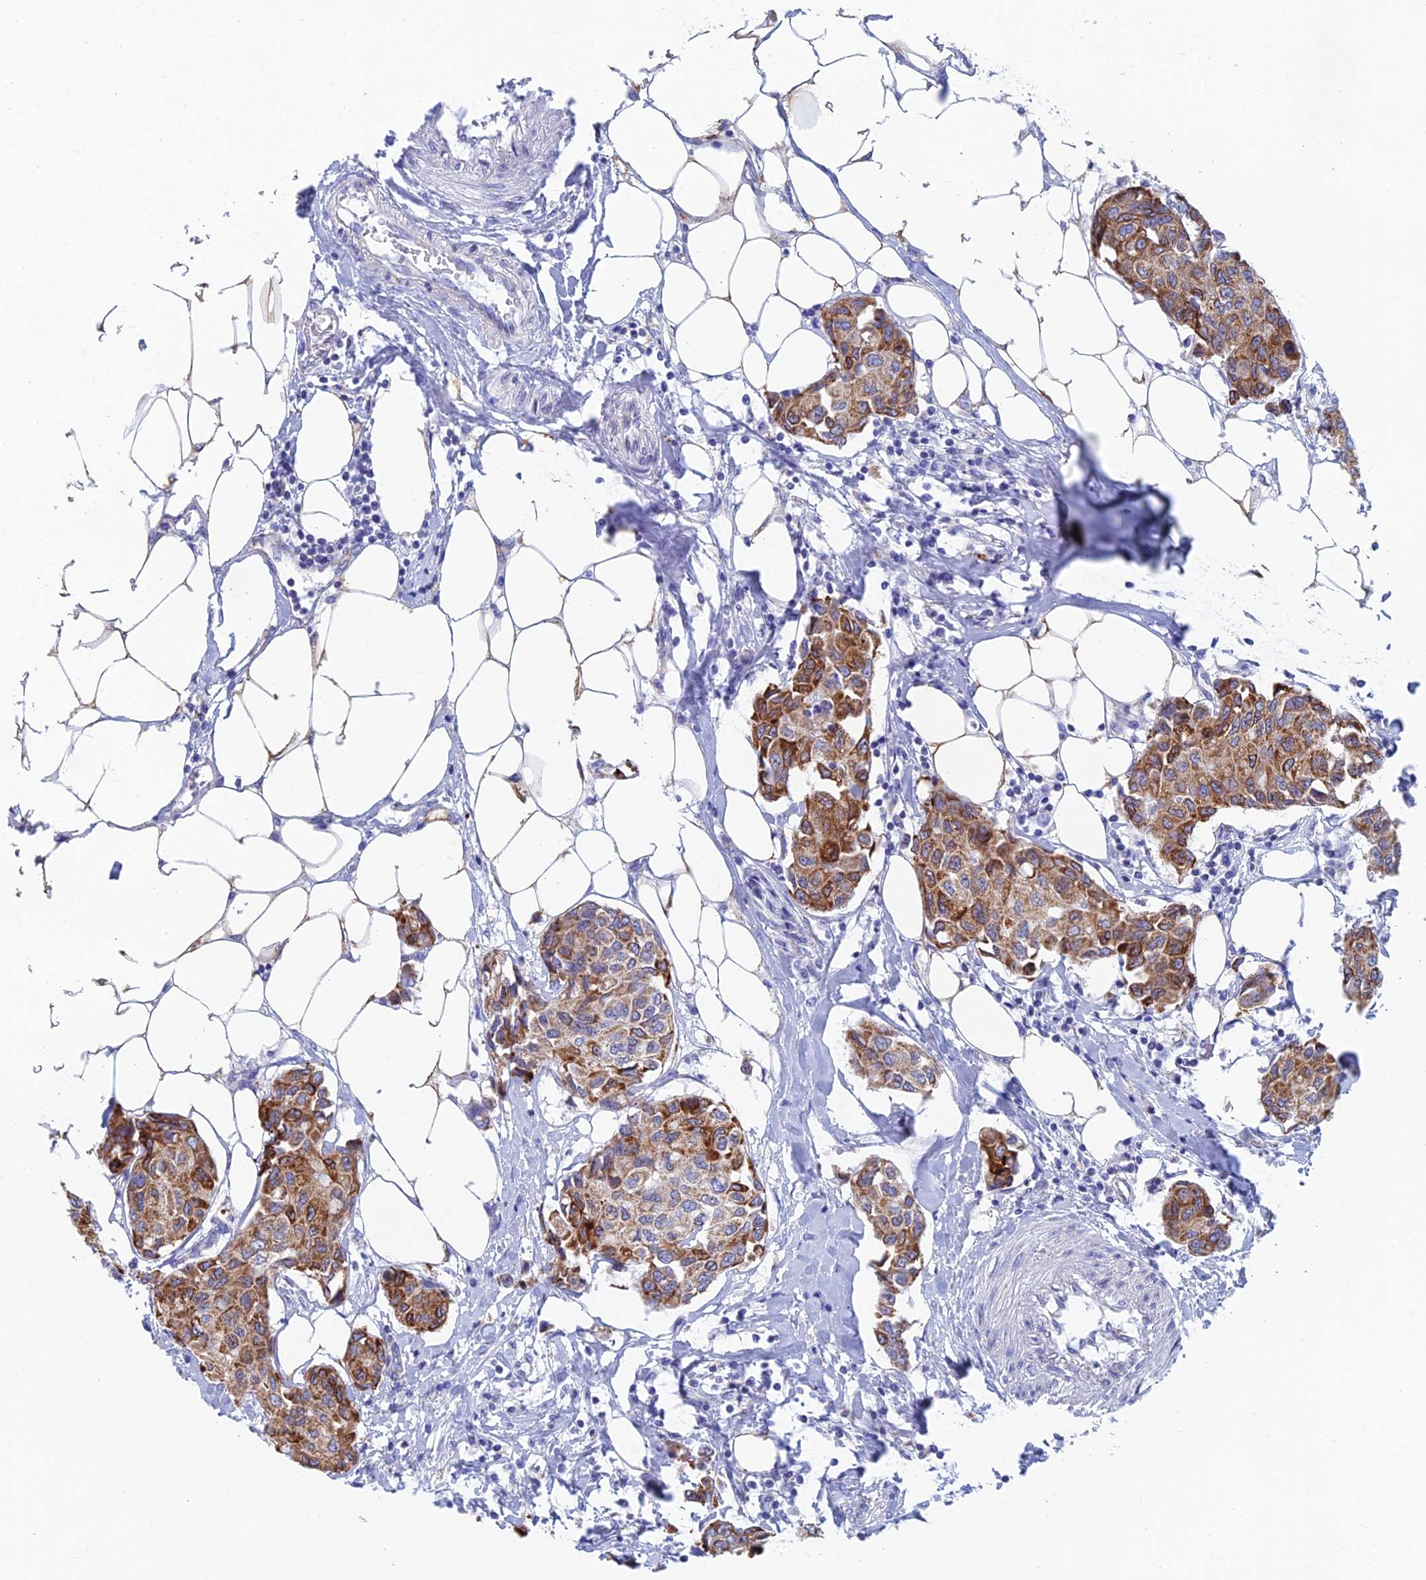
{"staining": {"intensity": "strong", "quantity": "25%-75%", "location": "cytoplasmic/membranous"}, "tissue": "breast cancer", "cell_type": "Tumor cells", "image_type": "cancer", "snomed": [{"axis": "morphology", "description": "Duct carcinoma"}, {"axis": "topography", "description": "Breast"}], "caption": "Tumor cells demonstrate high levels of strong cytoplasmic/membranous positivity in approximately 25%-75% of cells in breast intraductal carcinoma.", "gene": "CFAP210", "patient": {"sex": "female", "age": 80}}